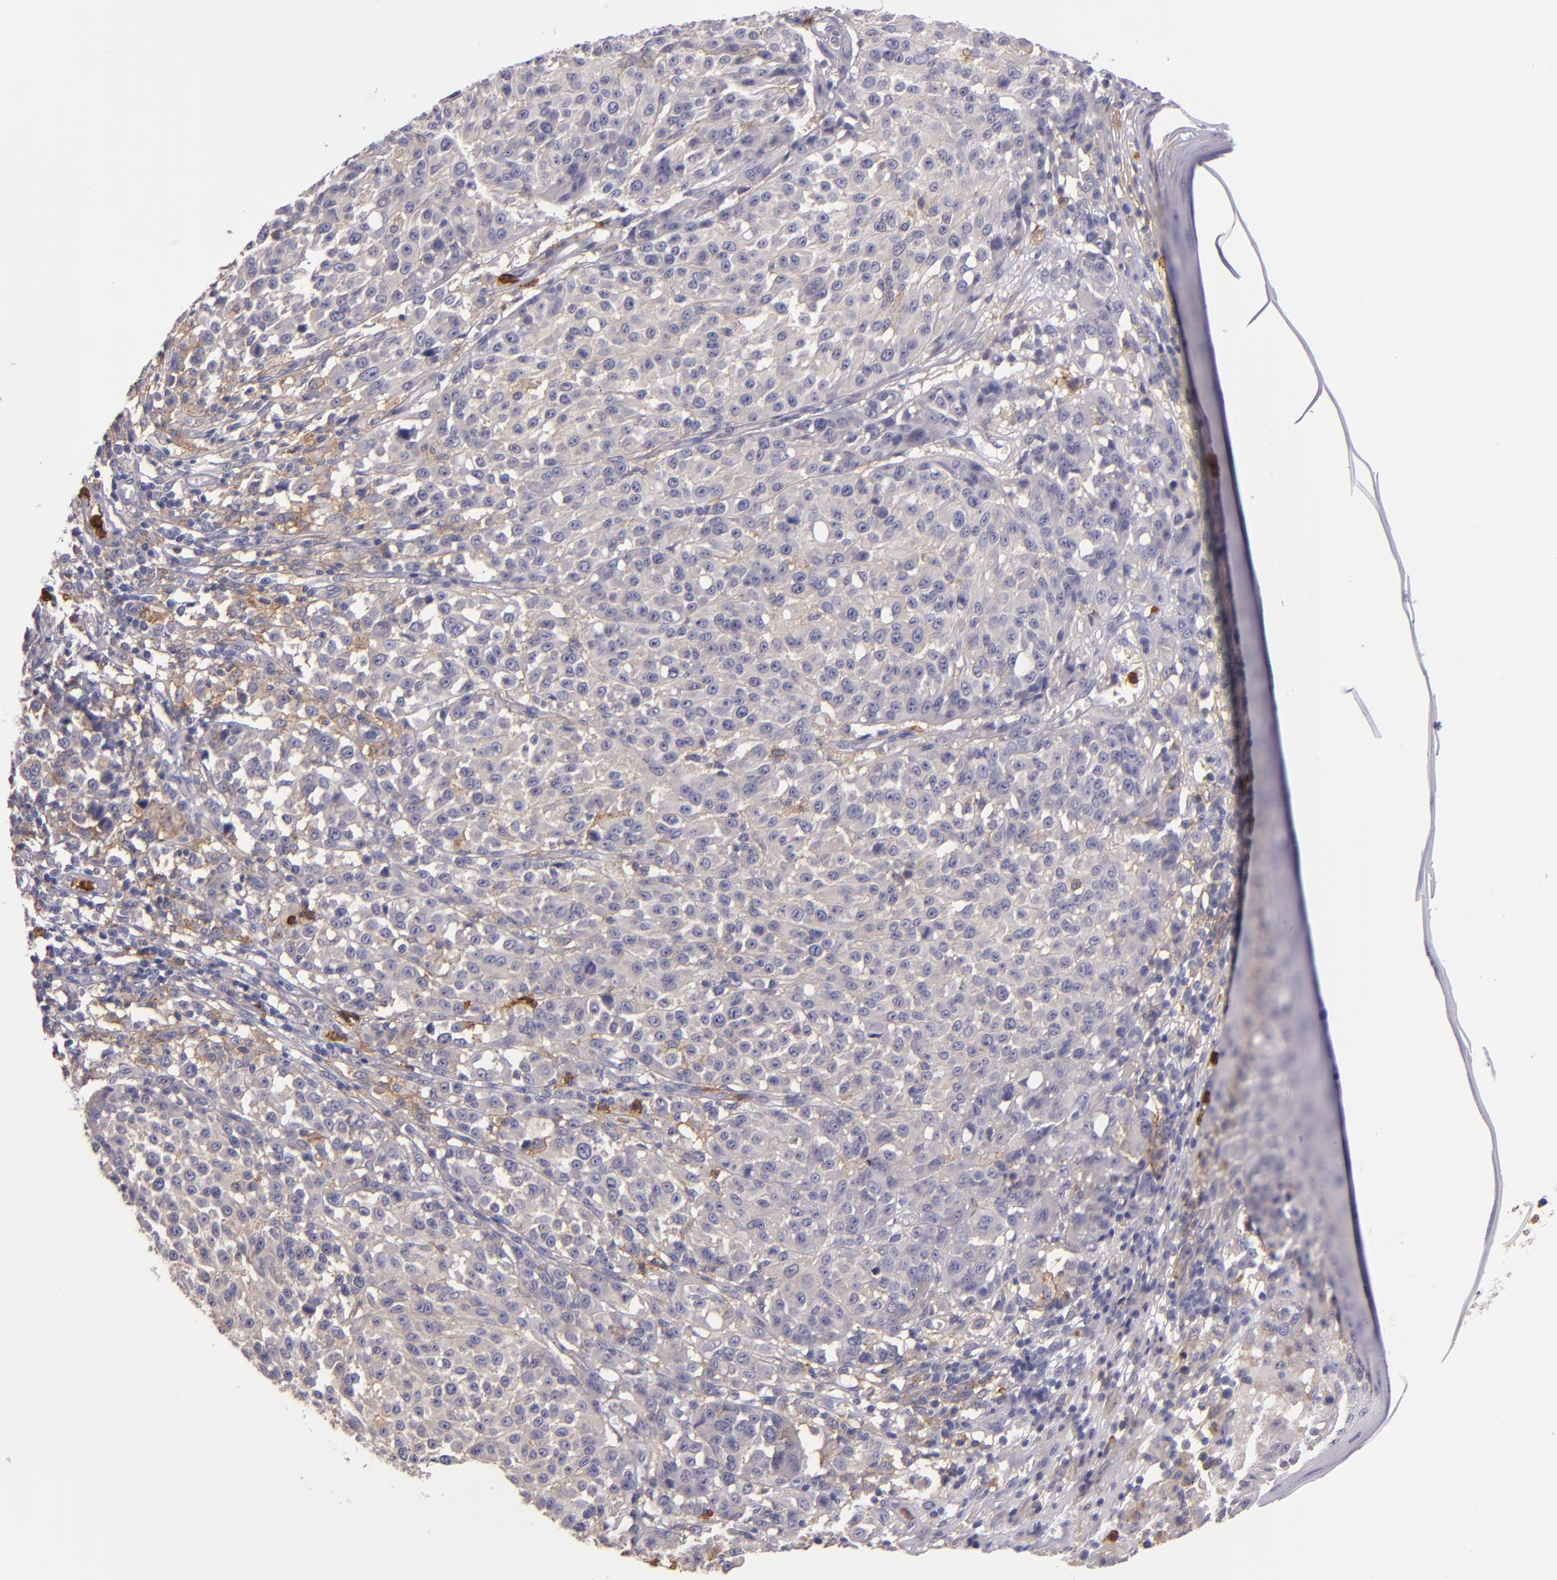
{"staining": {"intensity": "negative", "quantity": "none", "location": "none"}, "tissue": "melanoma", "cell_type": "Tumor cells", "image_type": "cancer", "snomed": [{"axis": "morphology", "description": "Malignant melanoma, NOS"}, {"axis": "topography", "description": "Skin"}], "caption": "The histopathology image reveals no staining of tumor cells in melanoma.", "gene": "C5AR1", "patient": {"sex": "female", "age": 49}}